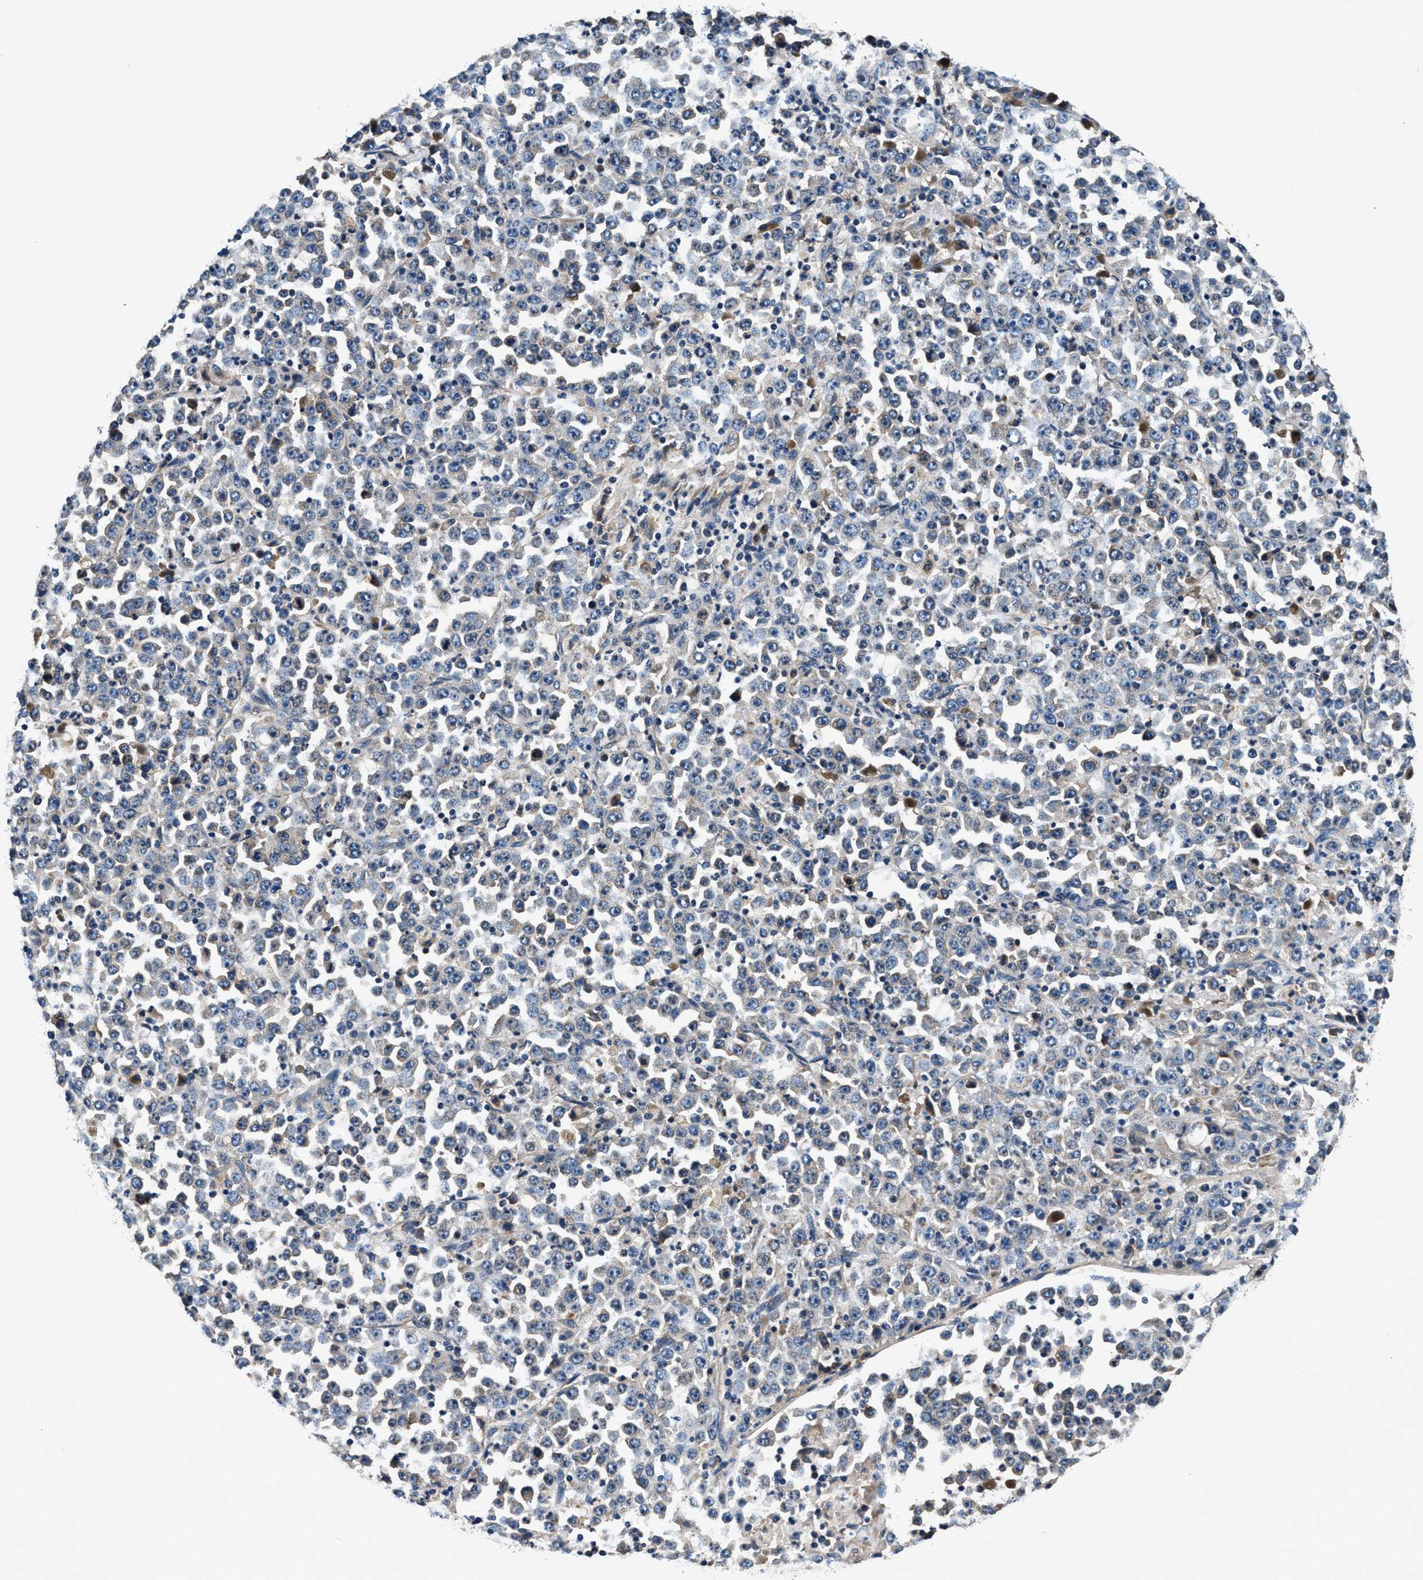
{"staining": {"intensity": "weak", "quantity": "<25%", "location": "cytoplasmic/membranous"}, "tissue": "stomach cancer", "cell_type": "Tumor cells", "image_type": "cancer", "snomed": [{"axis": "morphology", "description": "Normal tissue, NOS"}, {"axis": "morphology", "description": "Adenocarcinoma, NOS"}, {"axis": "topography", "description": "Stomach, upper"}, {"axis": "topography", "description": "Stomach"}], "caption": "The micrograph displays no staining of tumor cells in adenocarcinoma (stomach). Brightfield microscopy of immunohistochemistry stained with DAB (brown) and hematoxylin (blue), captured at high magnification.", "gene": "IMMT", "patient": {"sex": "male", "age": 59}}